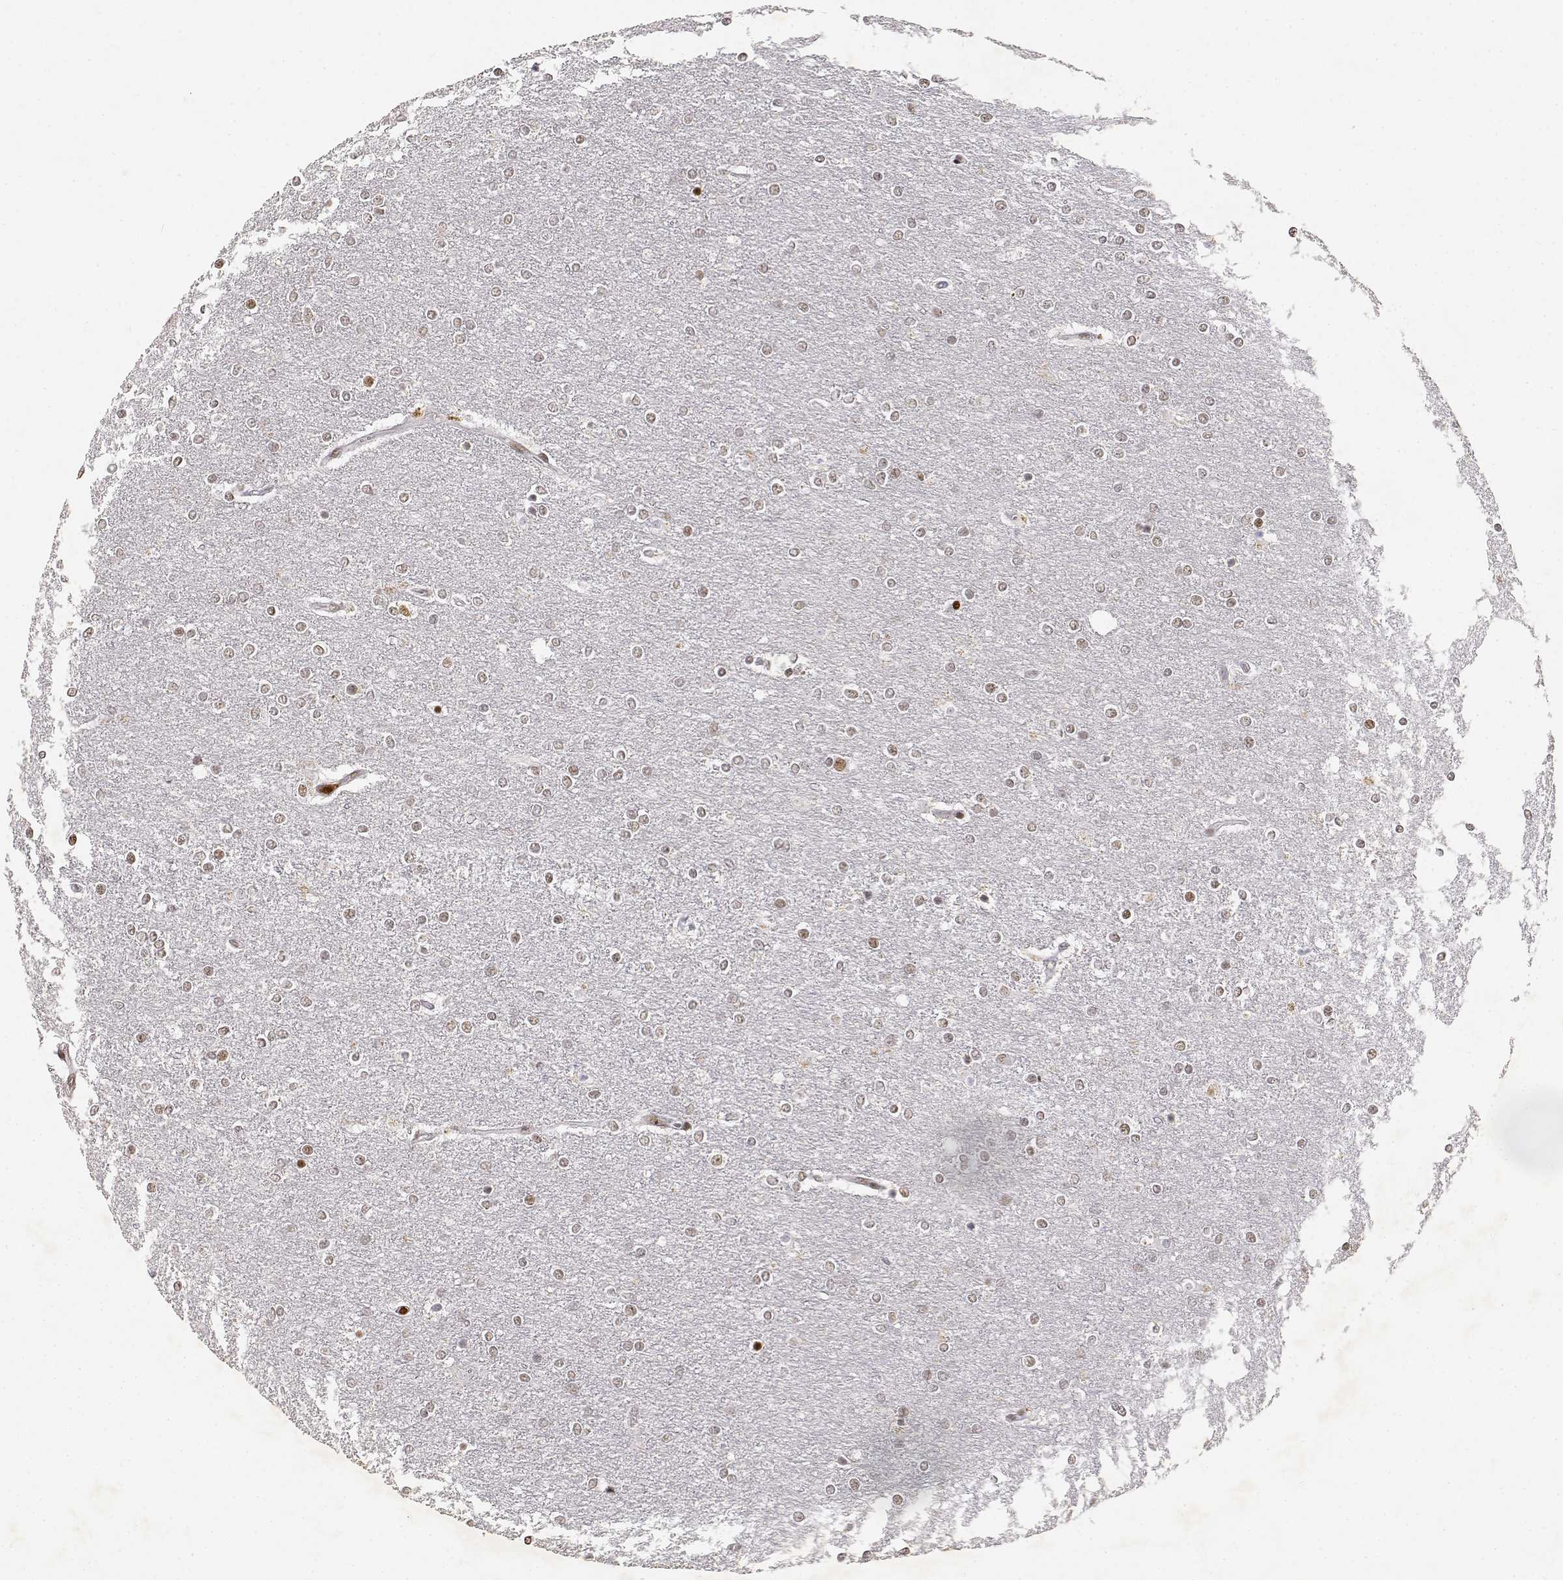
{"staining": {"intensity": "negative", "quantity": "none", "location": "none"}, "tissue": "glioma", "cell_type": "Tumor cells", "image_type": "cancer", "snomed": [{"axis": "morphology", "description": "Glioma, malignant, High grade"}, {"axis": "topography", "description": "Brain"}], "caption": "Human glioma stained for a protein using IHC reveals no staining in tumor cells.", "gene": "RSF1", "patient": {"sex": "female", "age": 61}}